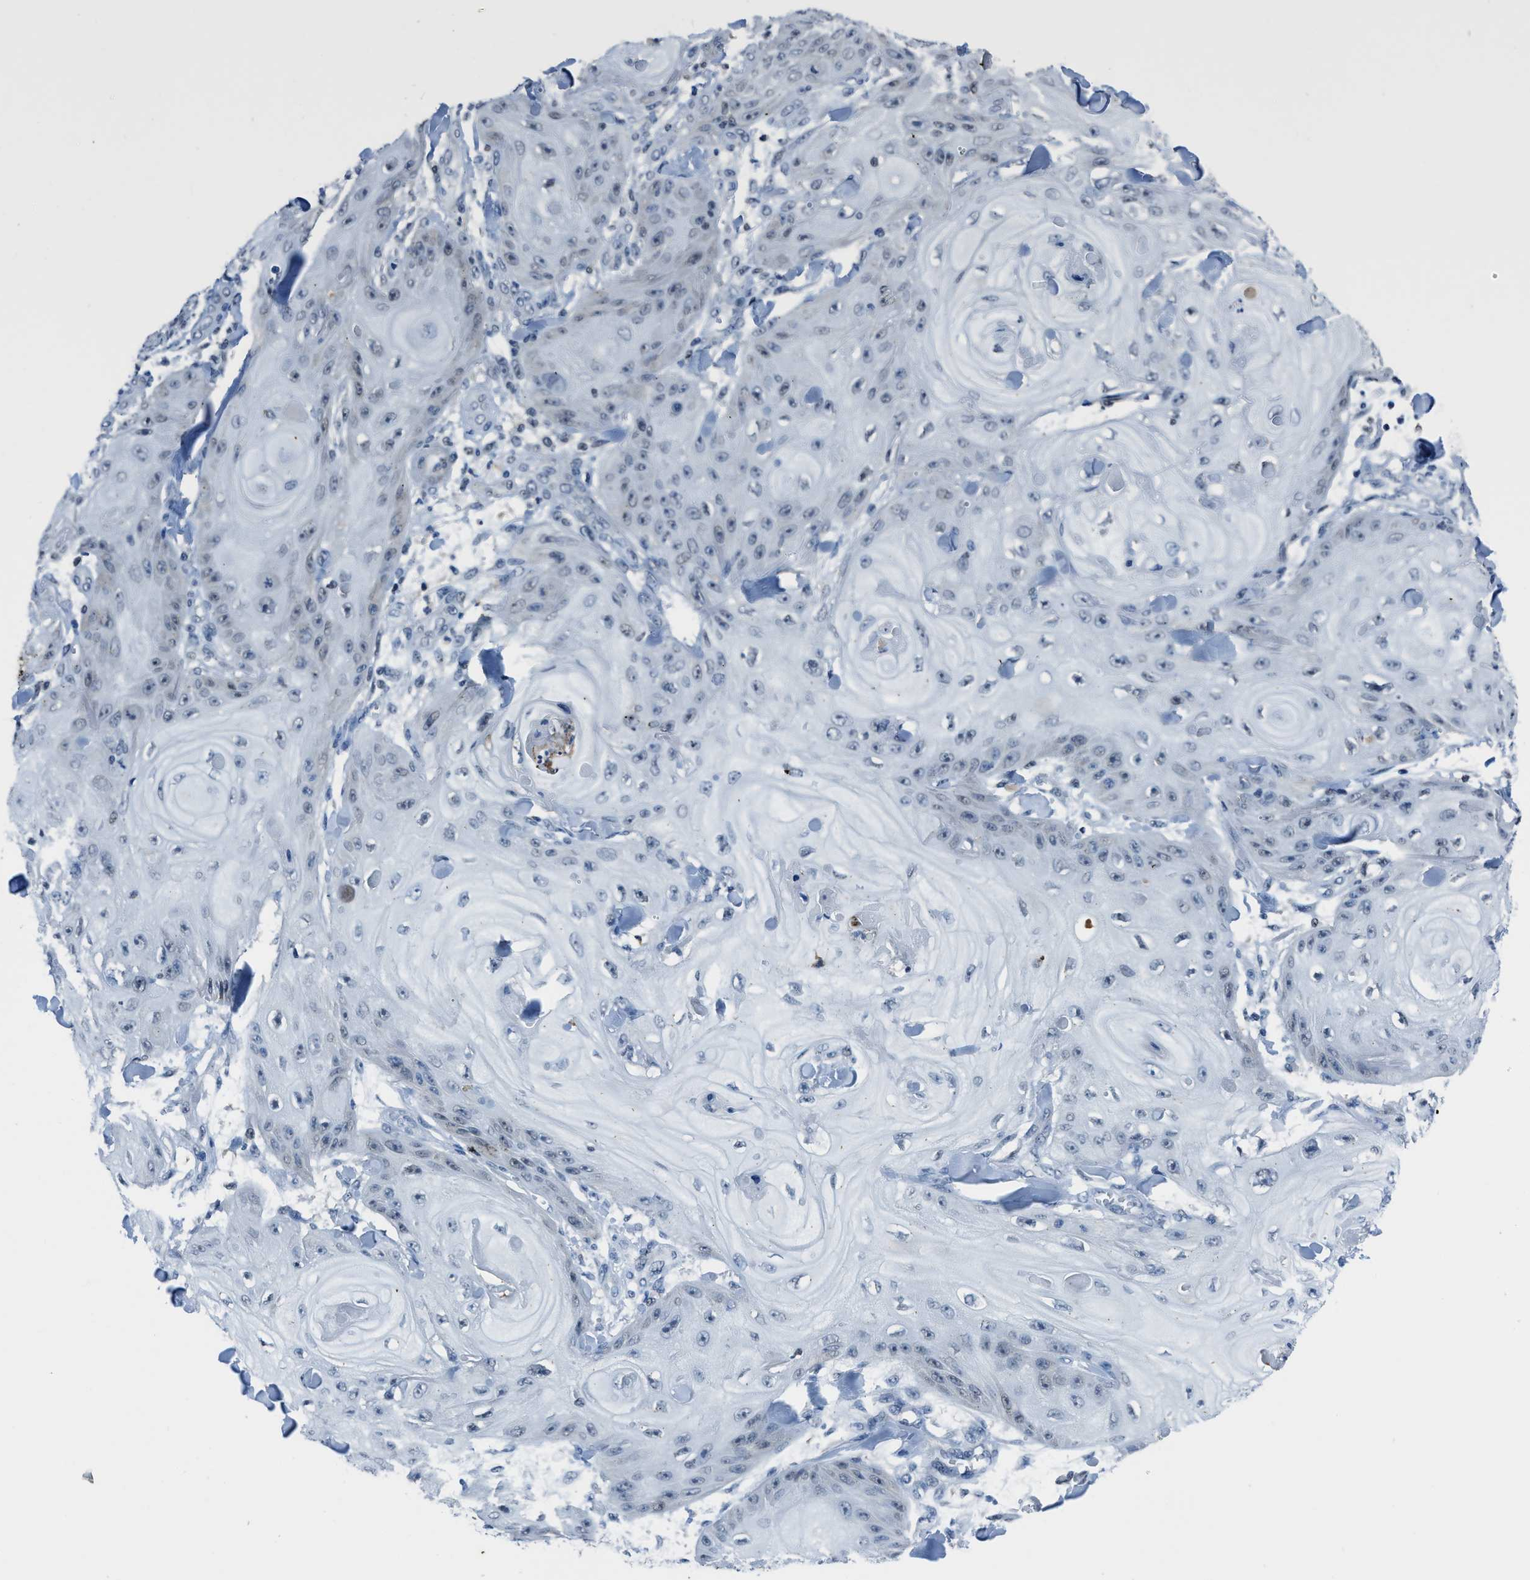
{"staining": {"intensity": "weak", "quantity": "<25%", "location": "nuclear"}, "tissue": "skin cancer", "cell_type": "Tumor cells", "image_type": "cancer", "snomed": [{"axis": "morphology", "description": "Squamous cell carcinoma, NOS"}, {"axis": "topography", "description": "Skin"}], "caption": "This is an IHC histopathology image of human skin squamous cell carcinoma. There is no staining in tumor cells.", "gene": "DUSP19", "patient": {"sex": "male", "age": 74}}